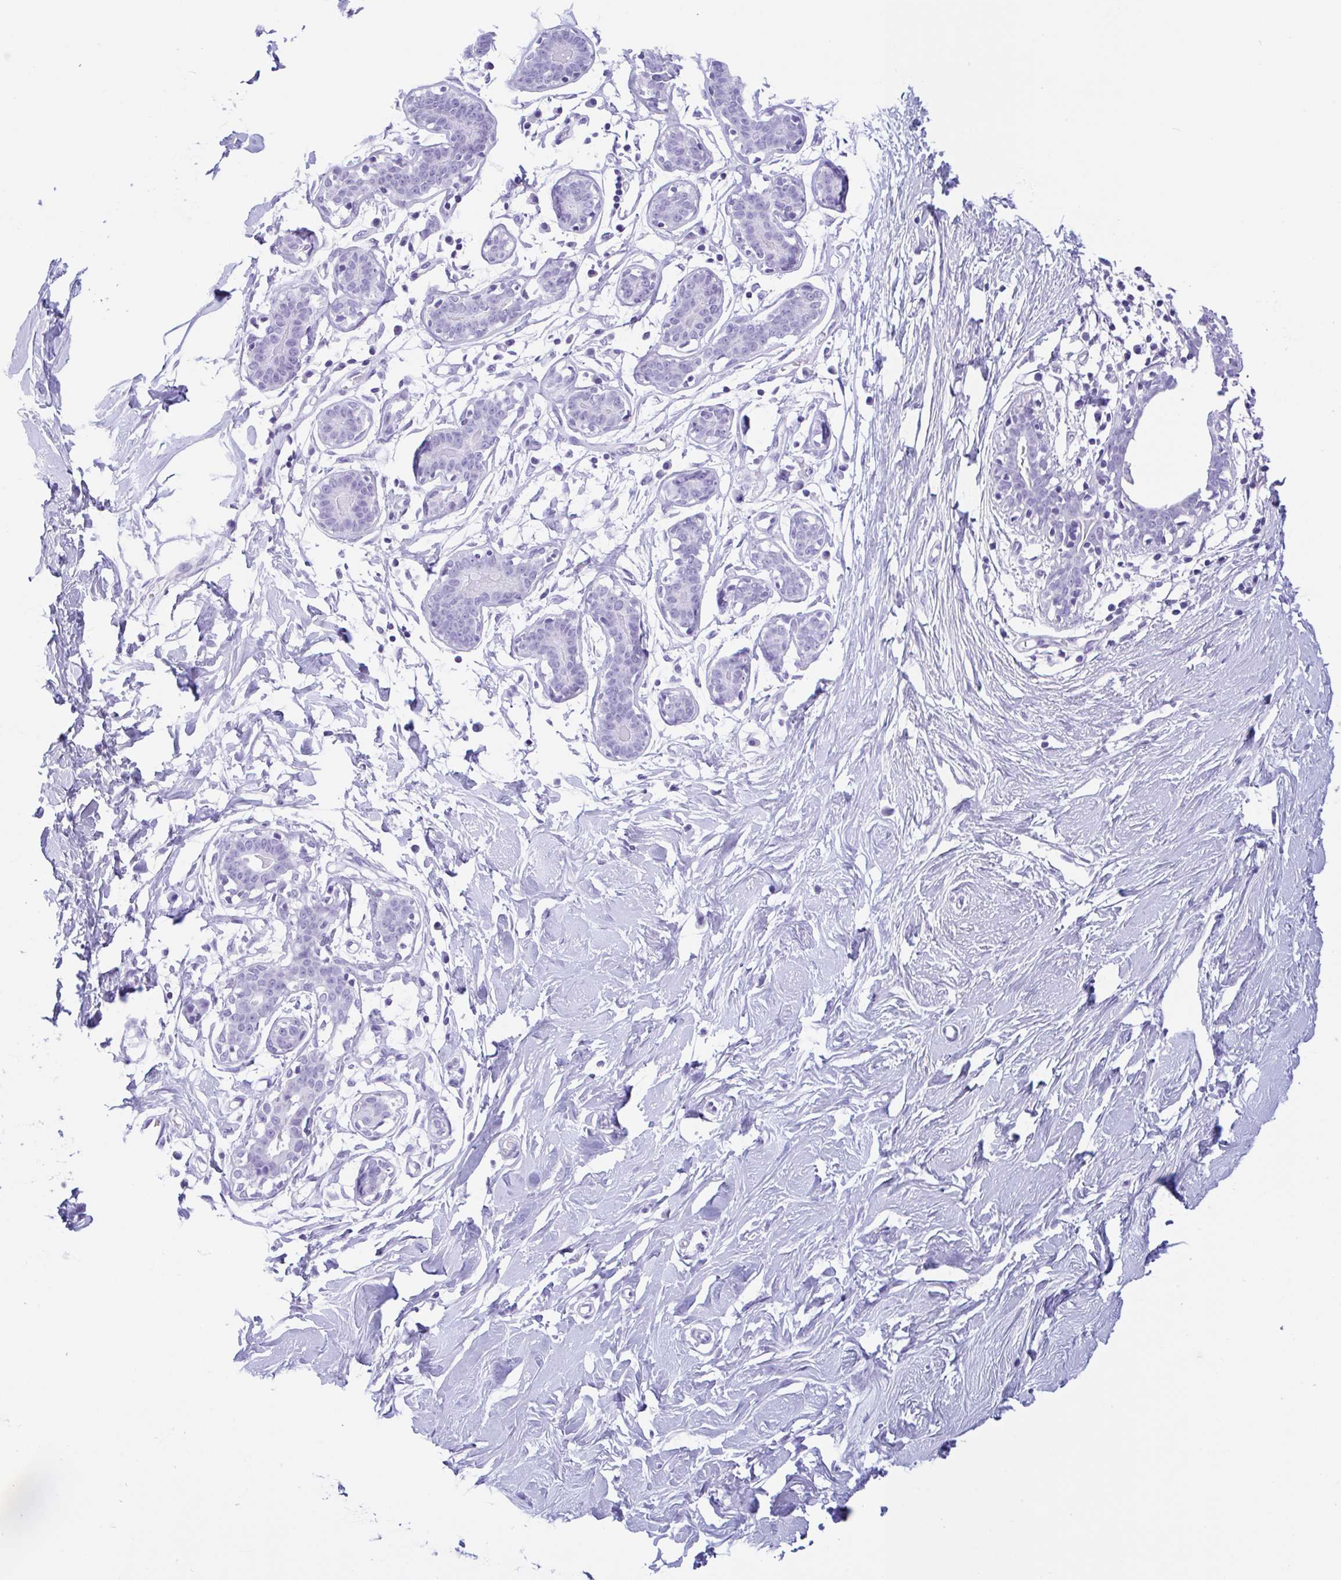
{"staining": {"intensity": "negative", "quantity": "none", "location": "none"}, "tissue": "breast", "cell_type": "Adipocytes", "image_type": "normal", "snomed": [{"axis": "morphology", "description": "Normal tissue, NOS"}, {"axis": "topography", "description": "Breast"}], "caption": "DAB (3,3'-diaminobenzidine) immunohistochemical staining of unremarkable human breast reveals no significant expression in adipocytes.", "gene": "ZNF319", "patient": {"sex": "female", "age": 27}}